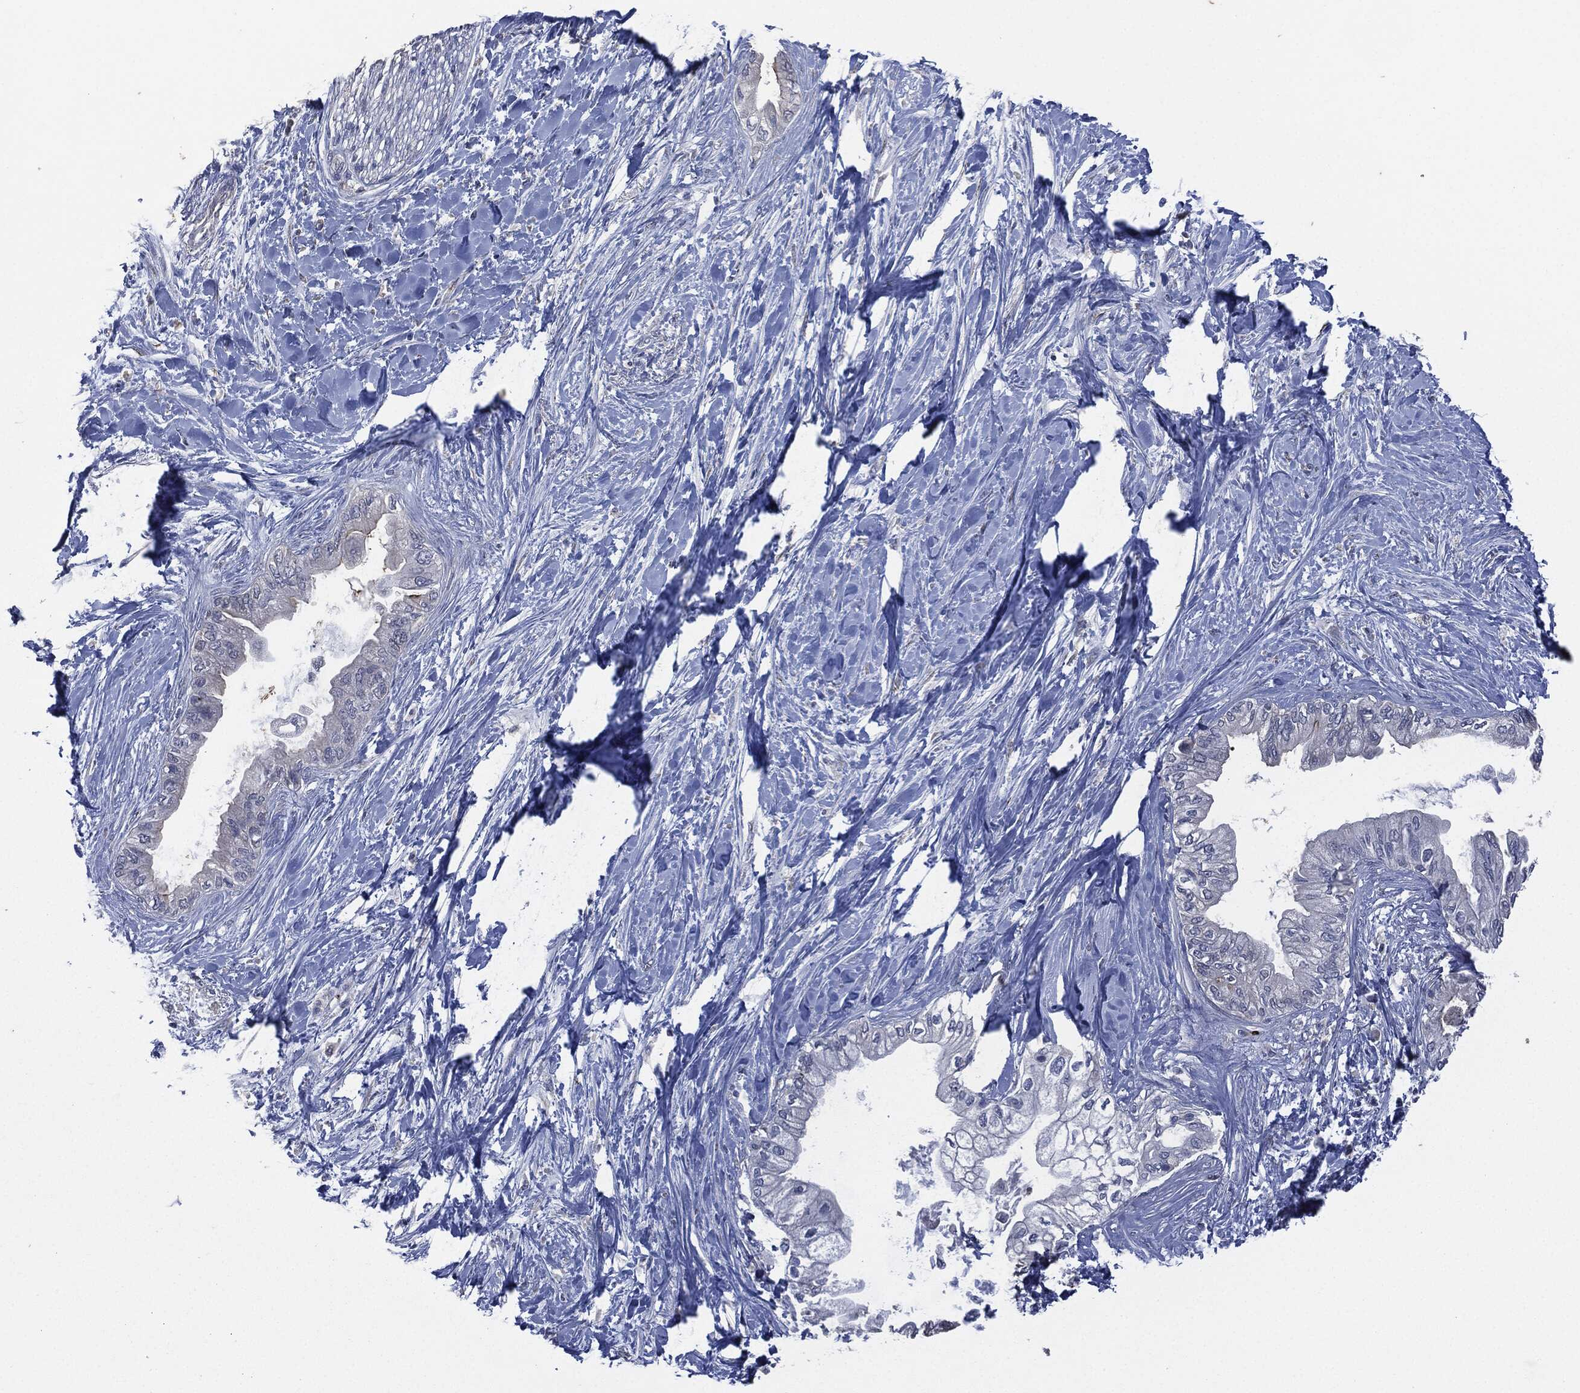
{"staining": {"intensity": "negative", "quantity": "none", "location": "none"}, "tissue": "pancreatic cancer", "cell_type": "Tumor cells", "image_type": "cancer", "snomed": [{"axis": "morphology", "description": "Normal tissue, NOS"}, {"axis": "morphology", "description": "Adenocarcinoma, NOS"}, {"axis": "topography", "description": "Pancreas"}, {"axis": "topography", "description": "Duodenum"}], "caption": "This is an immunohistochemistry (IHC) image of adenocarcinoma (pancreatic). There is no positivity in tumor cells.", "gene": "CD33", "patient": {"sex": "female", "age": 60}}